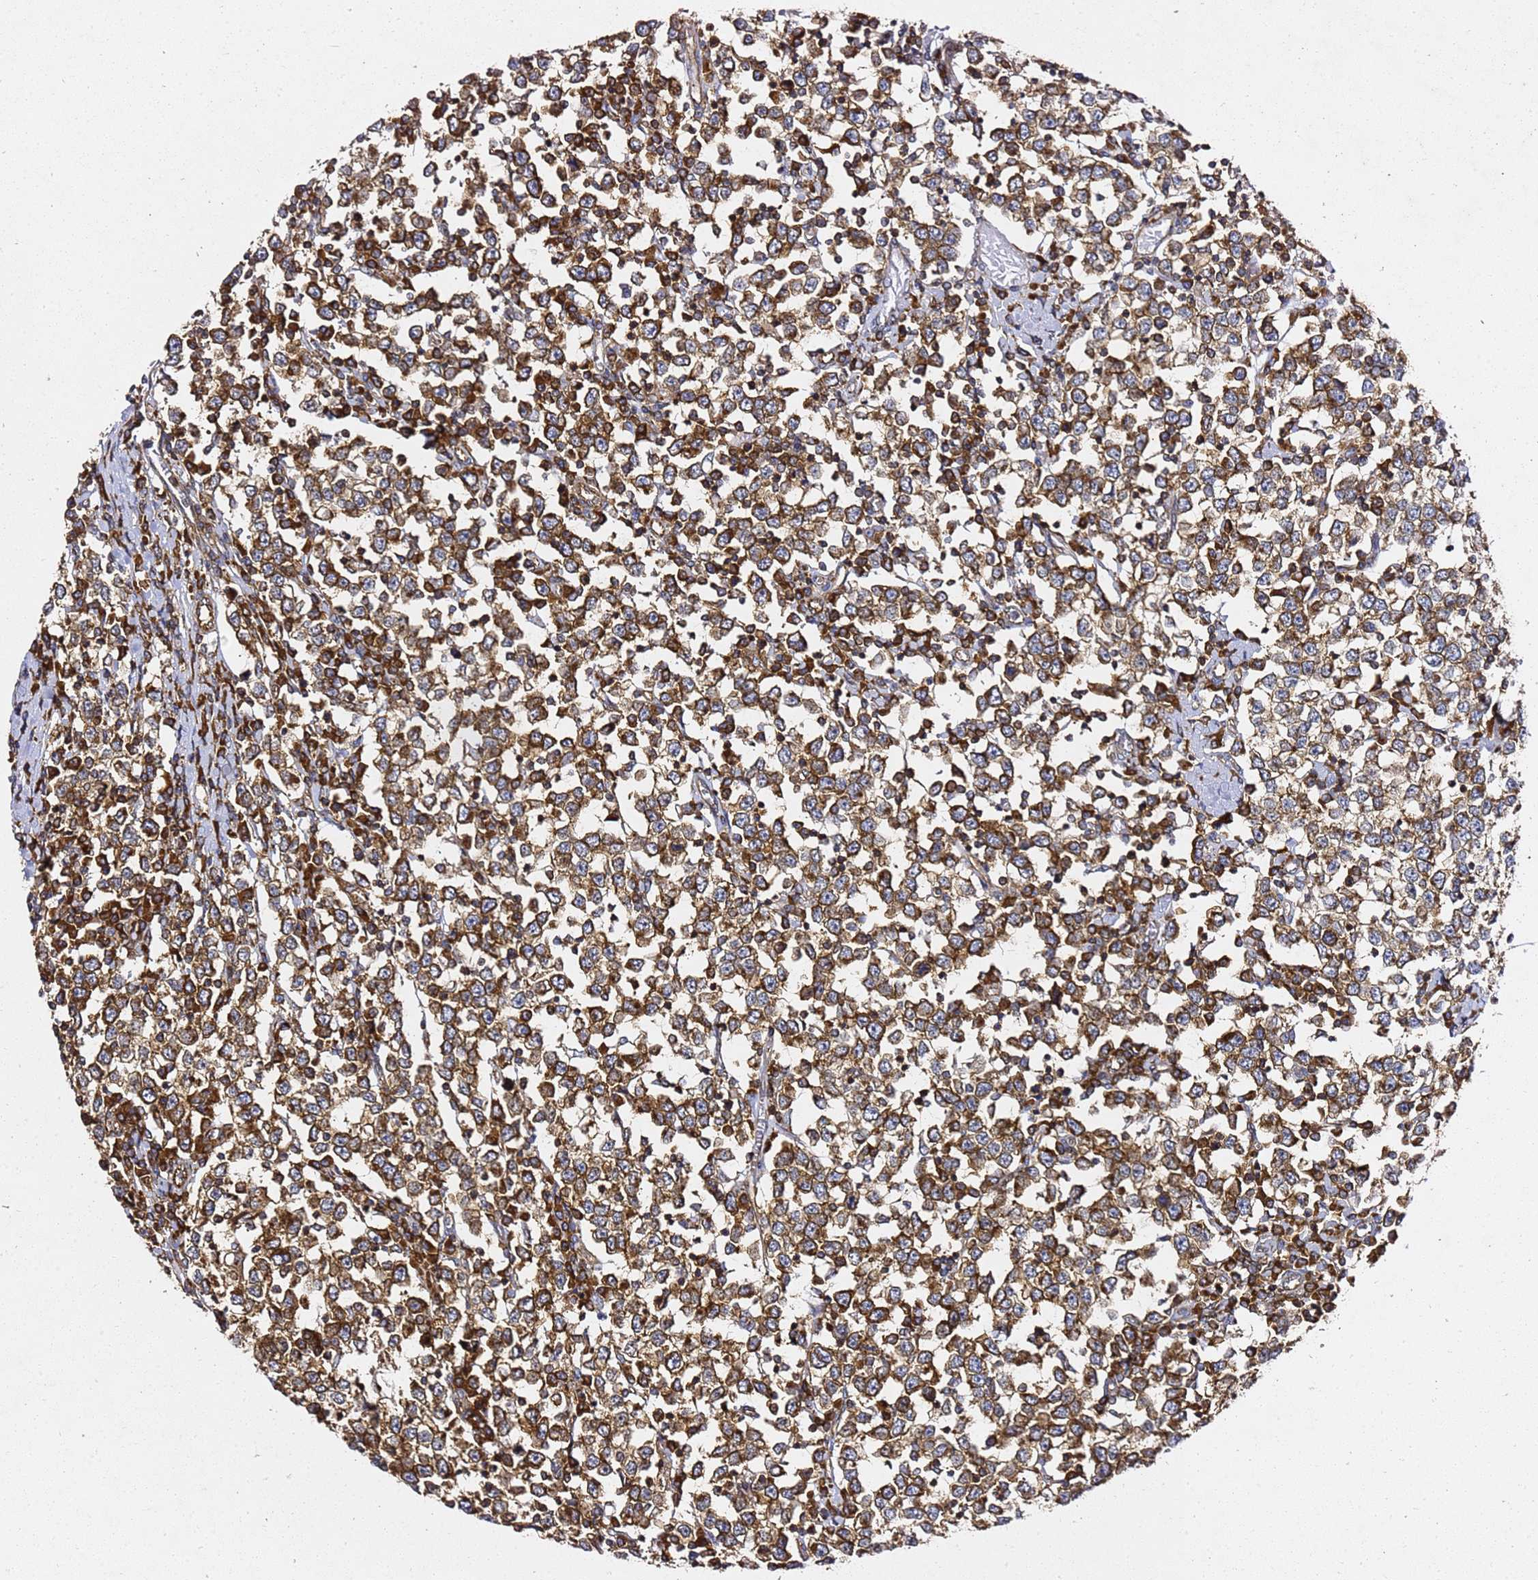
{"staining": {"intensity": "strong", "quantity": ">75%", "location": "cytoplasmic/membranous"}, "tissue": "testis cancer", "cell_type": "Tumor cells", "image_type": "cancer", "snomed": [{"axis": "morphology", "description": "Seminoma, NOS"}, {"axis": "topography", "description": "Testis"}], "caption": "An image showing strong cytoplasmic/membranous positivity in about >75% of tumor cells in testis cancer, as visualized by brown immunohistochemical staining.", "gene": "TPST1", "patient": {"sex": "male", "age": 65}}